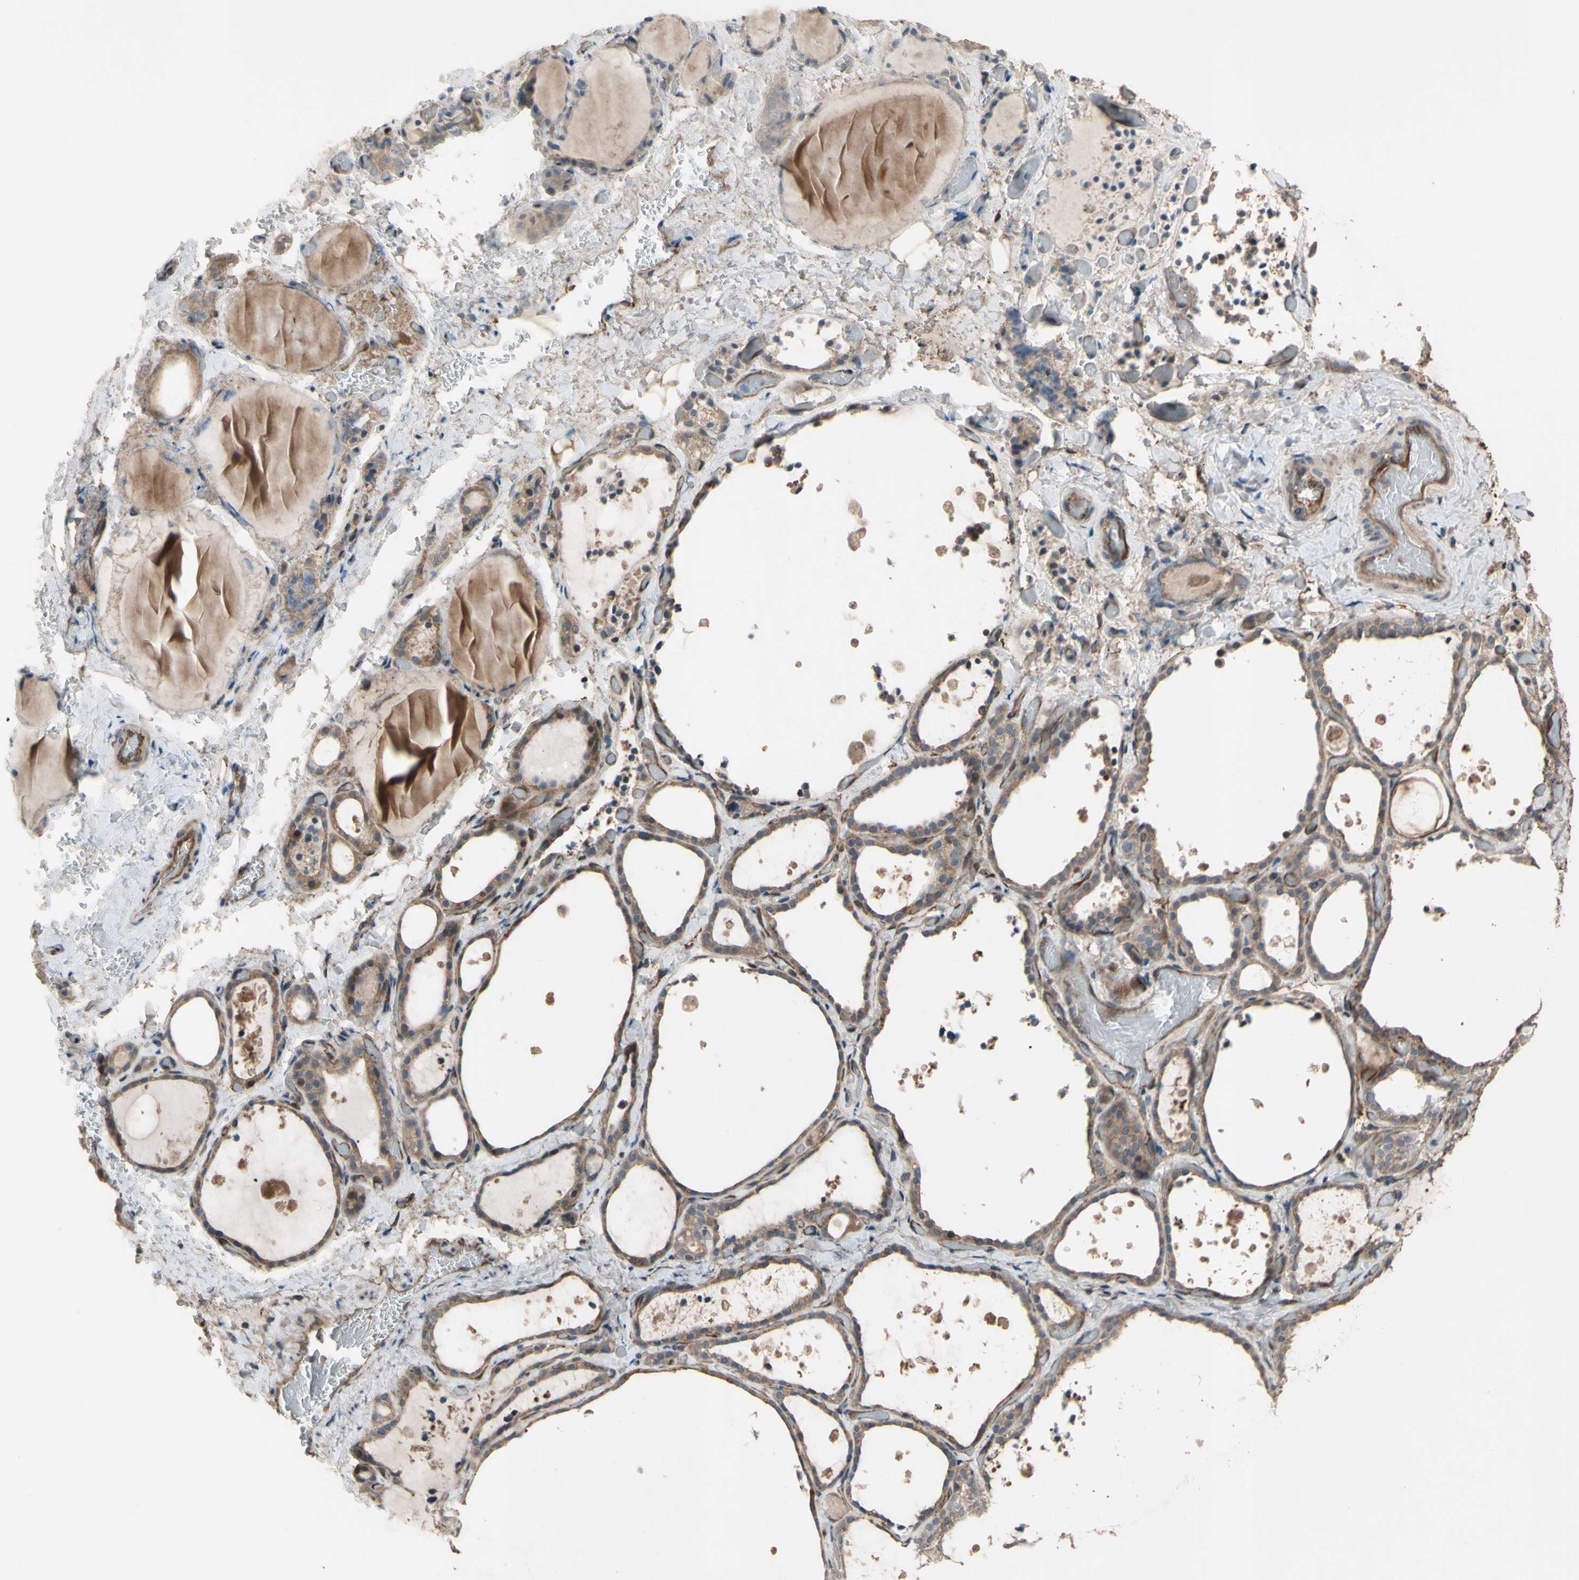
{"staining": {"intensity": "weak", "quantity": ">75%", "location": "cytoplasmic/membranous"}, "tissue": "thyroid gland", "cell_type": "Glandular cells", "image_type": "normal", "snomed": [{"axis": "morphology", "description": "Normal tissue, NOS"}, {"axis": "topography", "description": "Thyroid gland"}], "caption": "Glandular cells reveal low levels of weak cytoplasmic/membranous staining in about >75% of cells in benign thyroid gland.", "gene": "SHROOM4", "patient": {"sex": "female", "age": 44}}